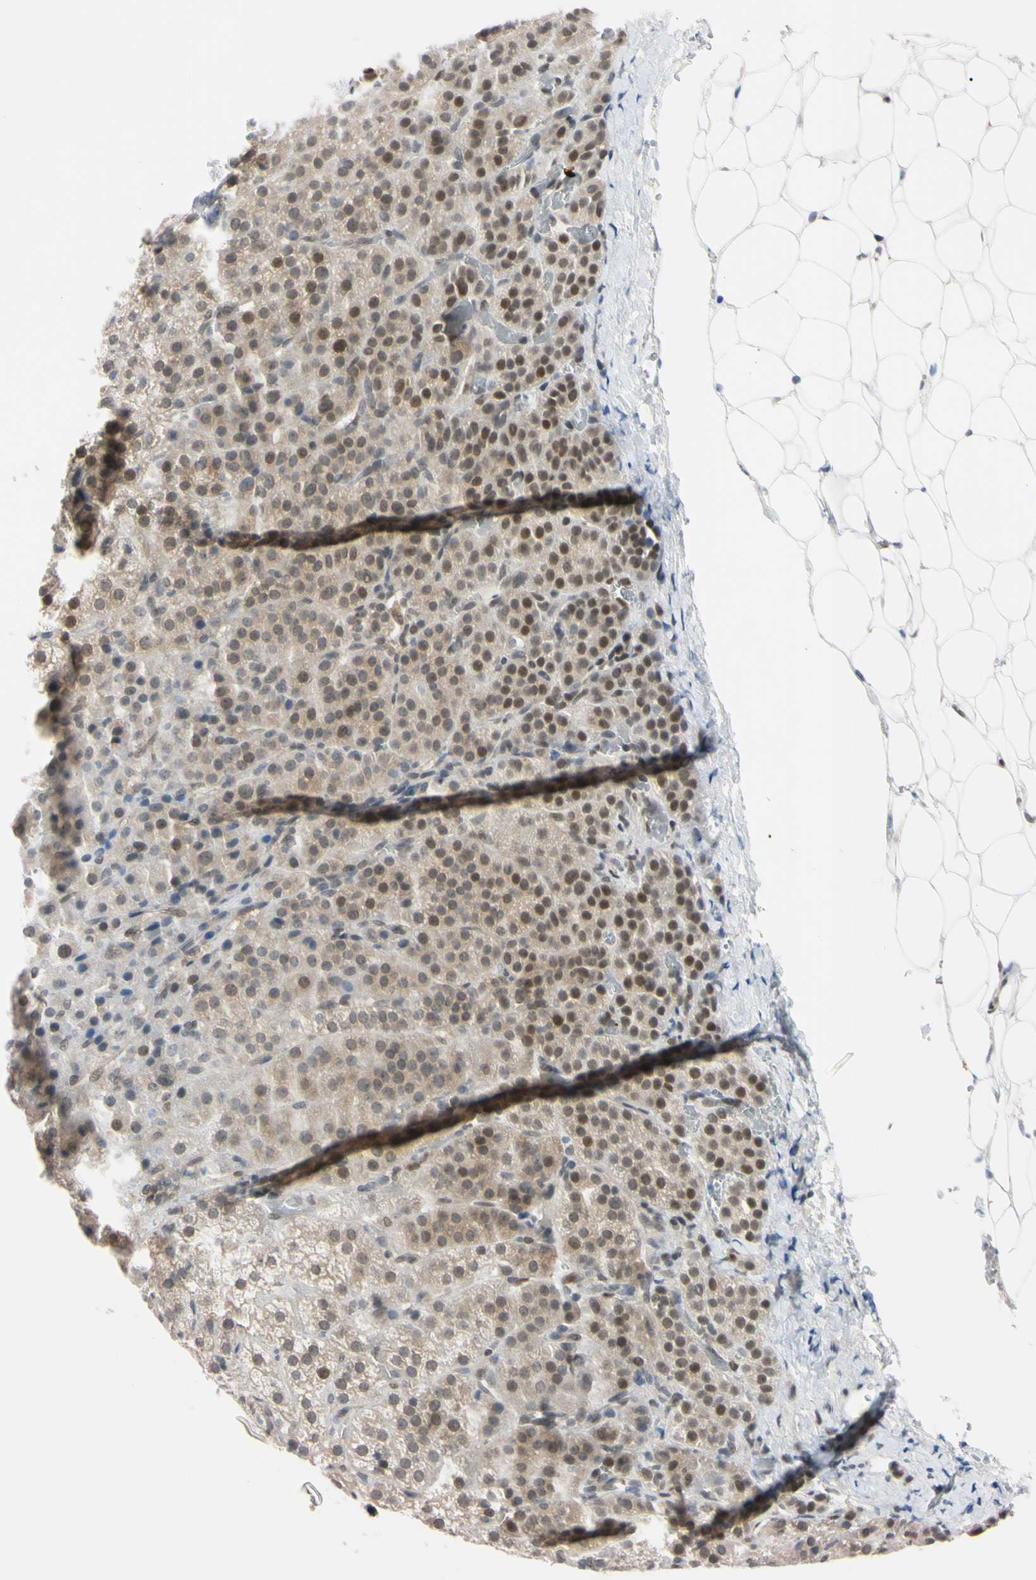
{"staining": {"intensity": "weak", "quantity": "25%-75%", "location": "cytoplasmic/membranous,nuclear"}, "tissue": "adrenal gland", "cell_type": "Glandular cells", "image_type": "normal", "snomed": [{"axis": "morphology", "description": "Normal tissue, NOS"}, {"axis": "topography", "description": "Adrenal gland"}], "caption": "Glandular cells reveal low levels of weak cytoplasmic/membranous,nuclear expression in approximately 25%-75% of cells in normal human adrenal gland.", "gene": "UBE2I", "patient": {"sex": "female", "age": 57}}